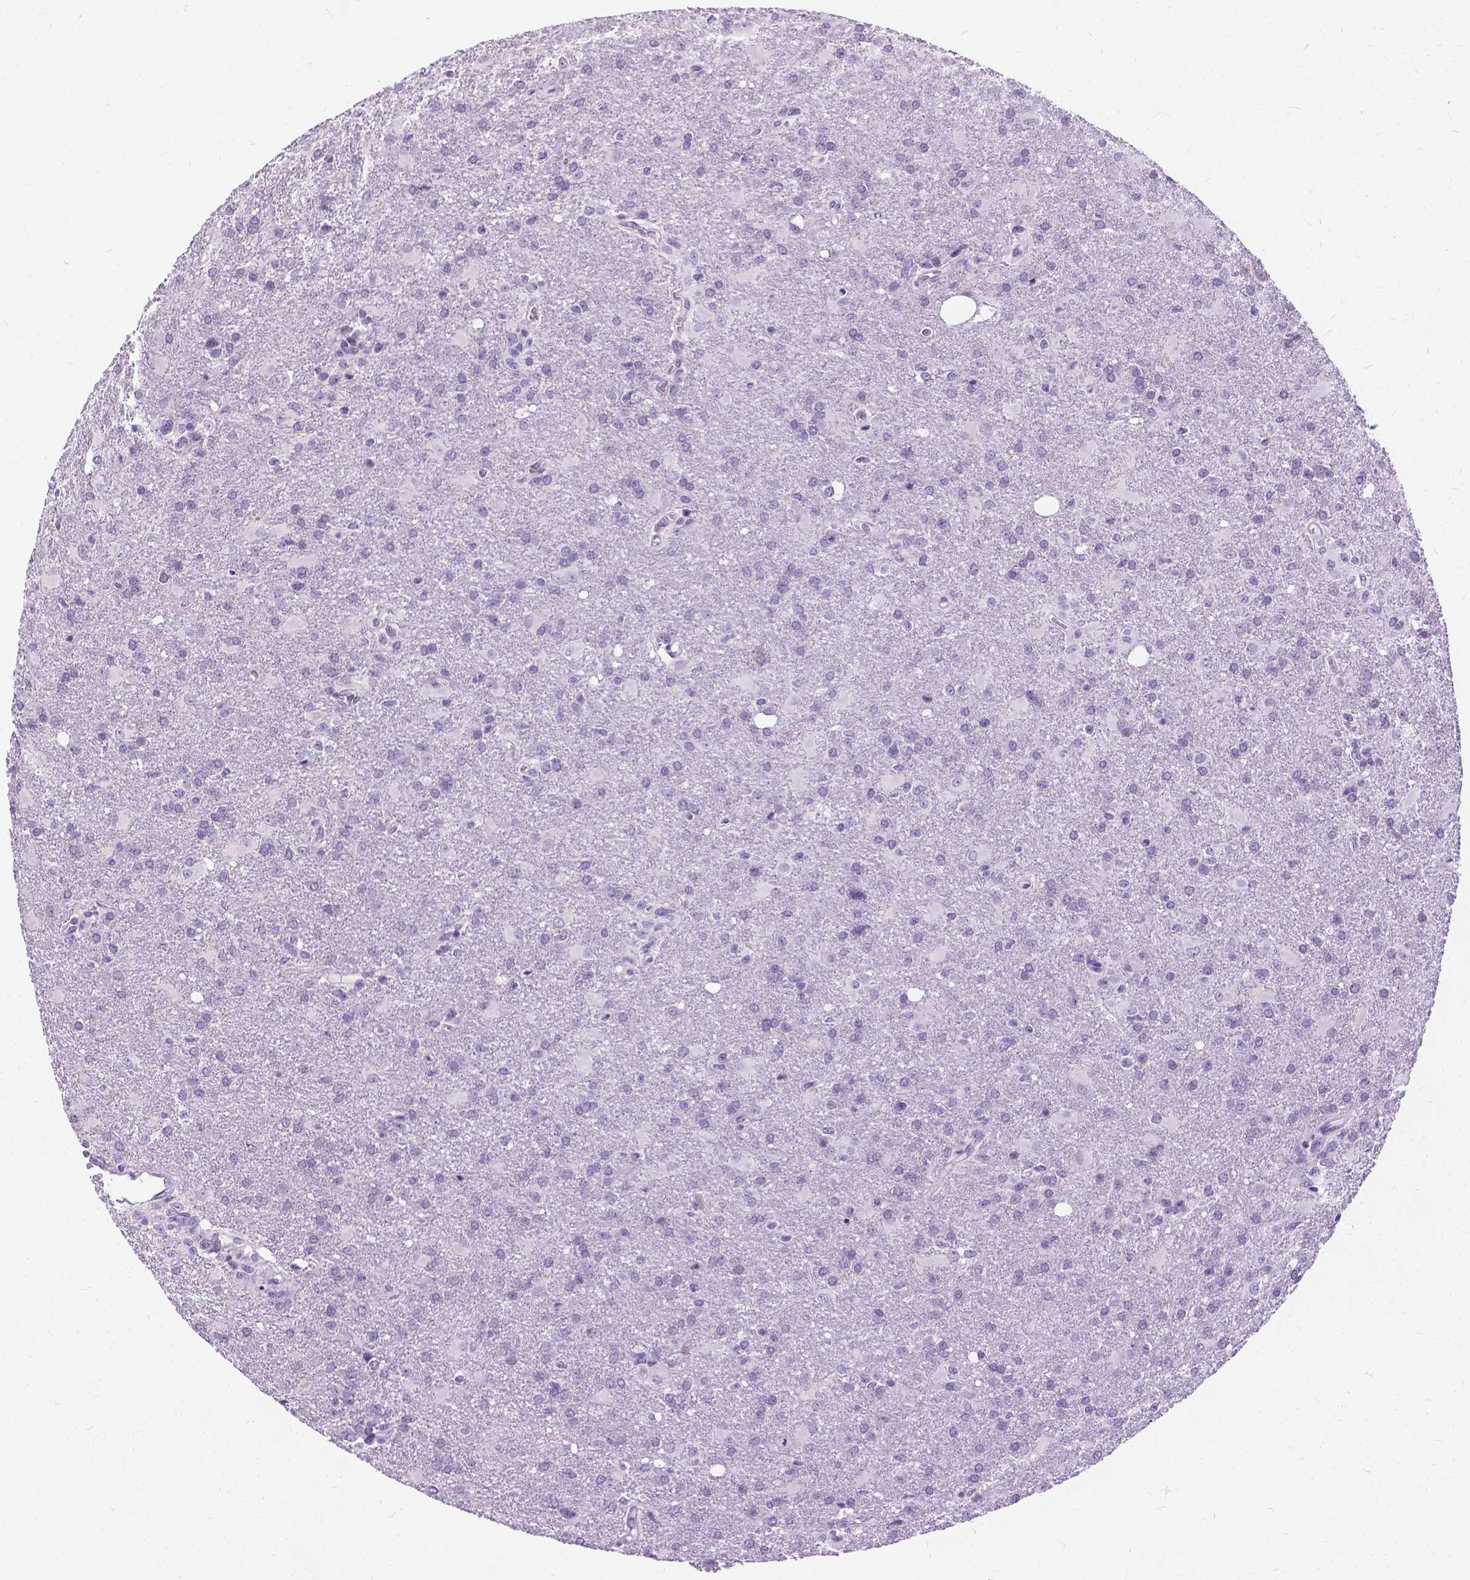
{"staining": {"intensity": "negative", "quantity": "none", "location": "none"}, "tissue": "glioma", "cell_type": "Tumor cells", "image_type": "cancer", "snomed": [{"axis": "morphology", "description": "Glioma, malignant, High grade"}, {"axis": "topography", "description": "Brain"}], "caption": "Tumor cells show no significant protein positivity in malignant glioma (high-grade). (DAB IHC, high magnification).", "gene": "PROB1", "patient": {"sex": "male", "age": 68}}